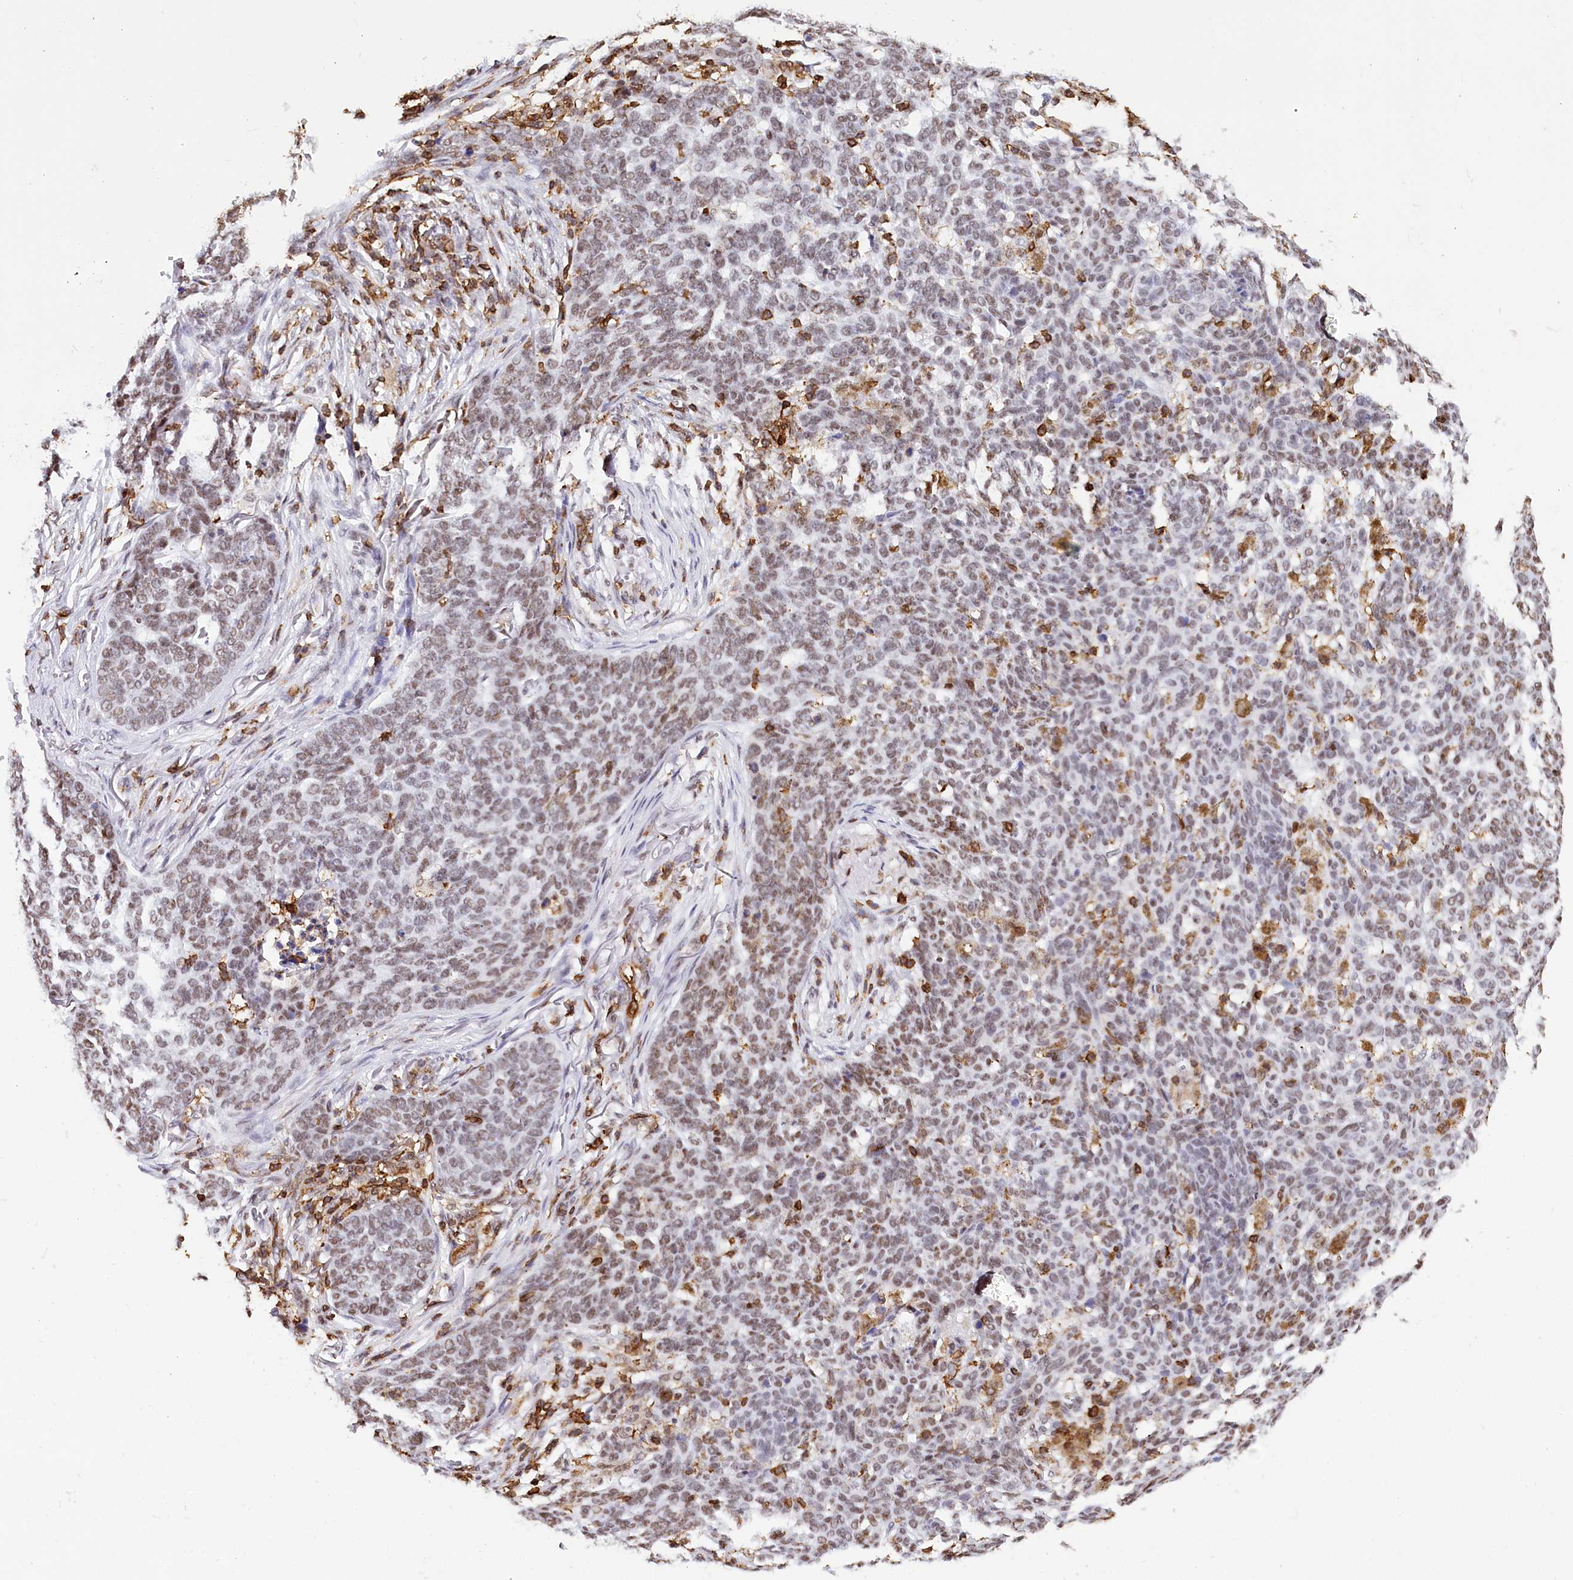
{"staining": {"intensity": "weak", "quantity": ">75%", "location": "nuclear"}, "tissue": "skin cancer", "cell_type": "Tumor cells", "image_type": "cancer", "snomed": [{"axis": "morphology", "description": "Basal cell carcinoma"}, {"axis": "topography", "description": "Skin"}], "caption": "Protein expression analysis of skin cancer exhibits weak nuclear positivity in about >75% of tumor cells.", "gene": "BARD1", "patient": {"sex": "male", "age": 85}}